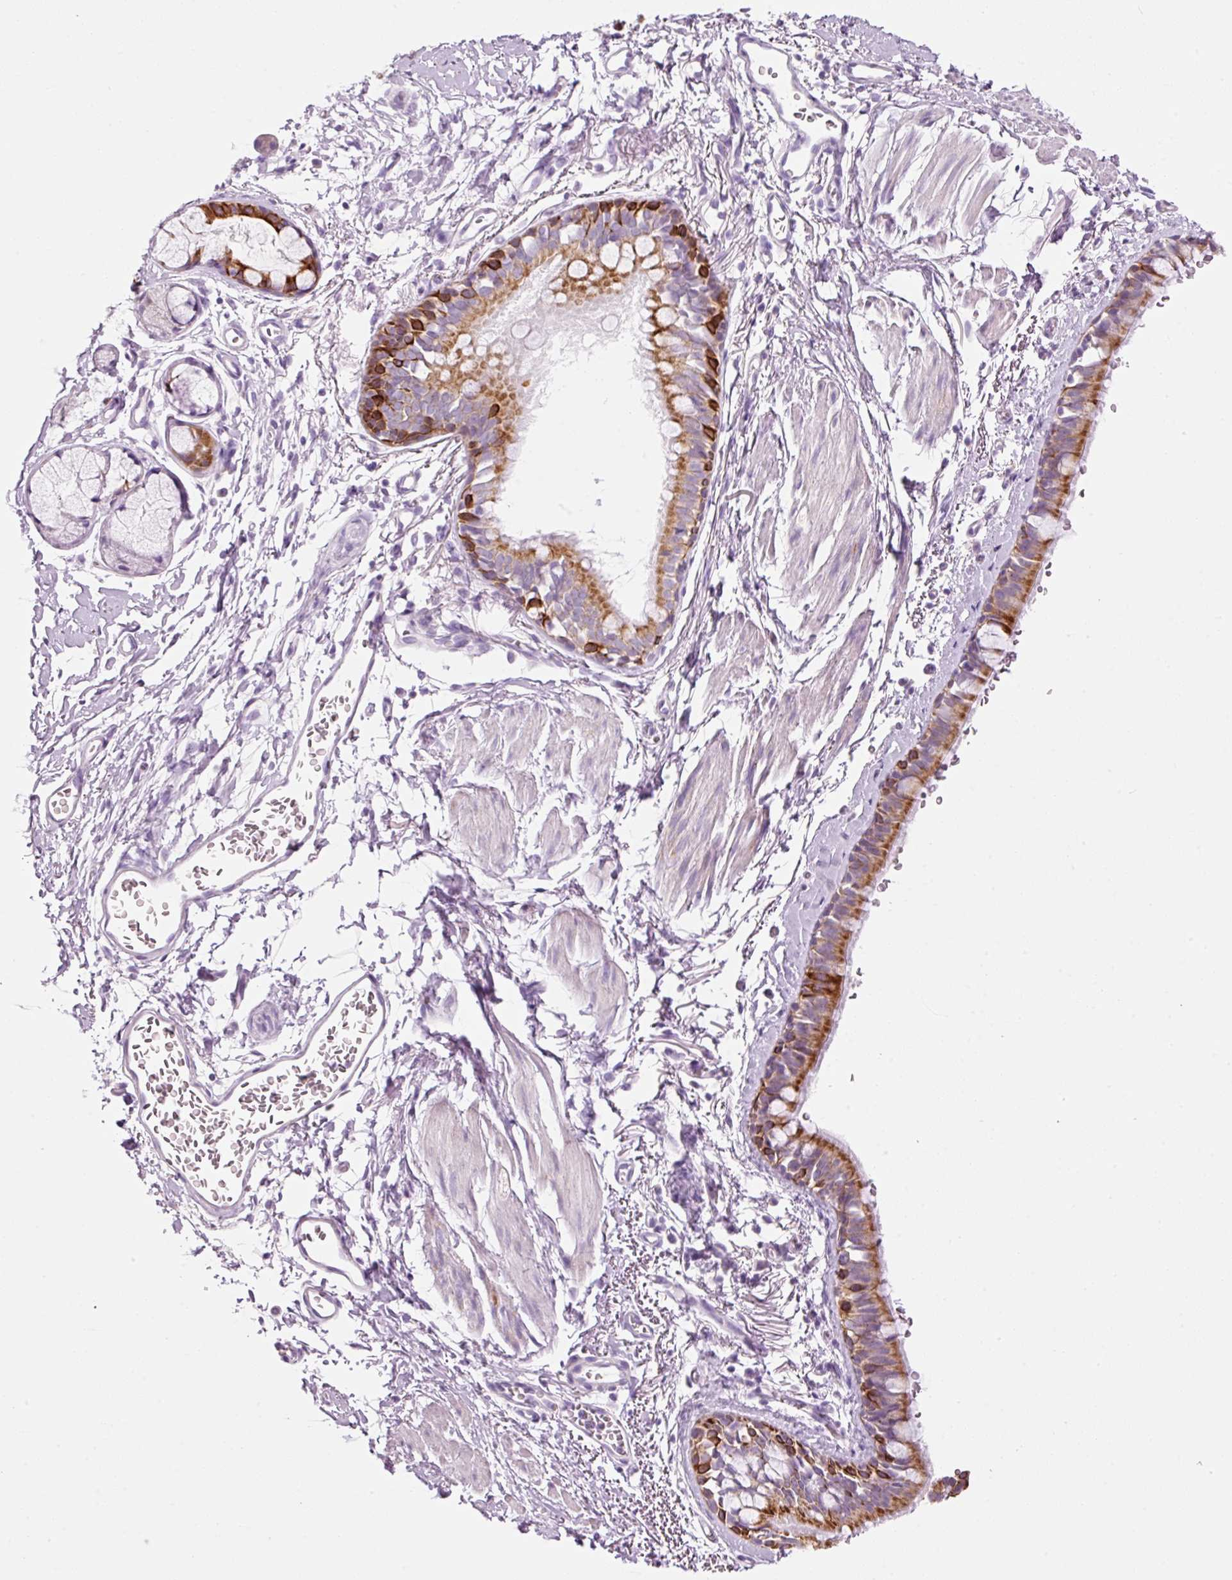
{"staining": {"intensity": "strong", "quantity": "25%-75%", "location": "cytoplasmic/membranous"}, "tissue": "bronchus", "cell_type": "Respiratory epithelial cells", "image_type": "normal", "snomed": [{"axis": "morphology", "description": "Normal tissue, NOS"}, {"axis": "topography", "description": "Bronchus"}], "caption": "Approximately 25%-75% of respiratory epithelial cells in benign bronchus reveal strong cytoplasmic/membranous protein expression as visualized by brown immunohistochemical staining.", "gene": "CARD16", "patient": {"sex": "male", "age": 67}}